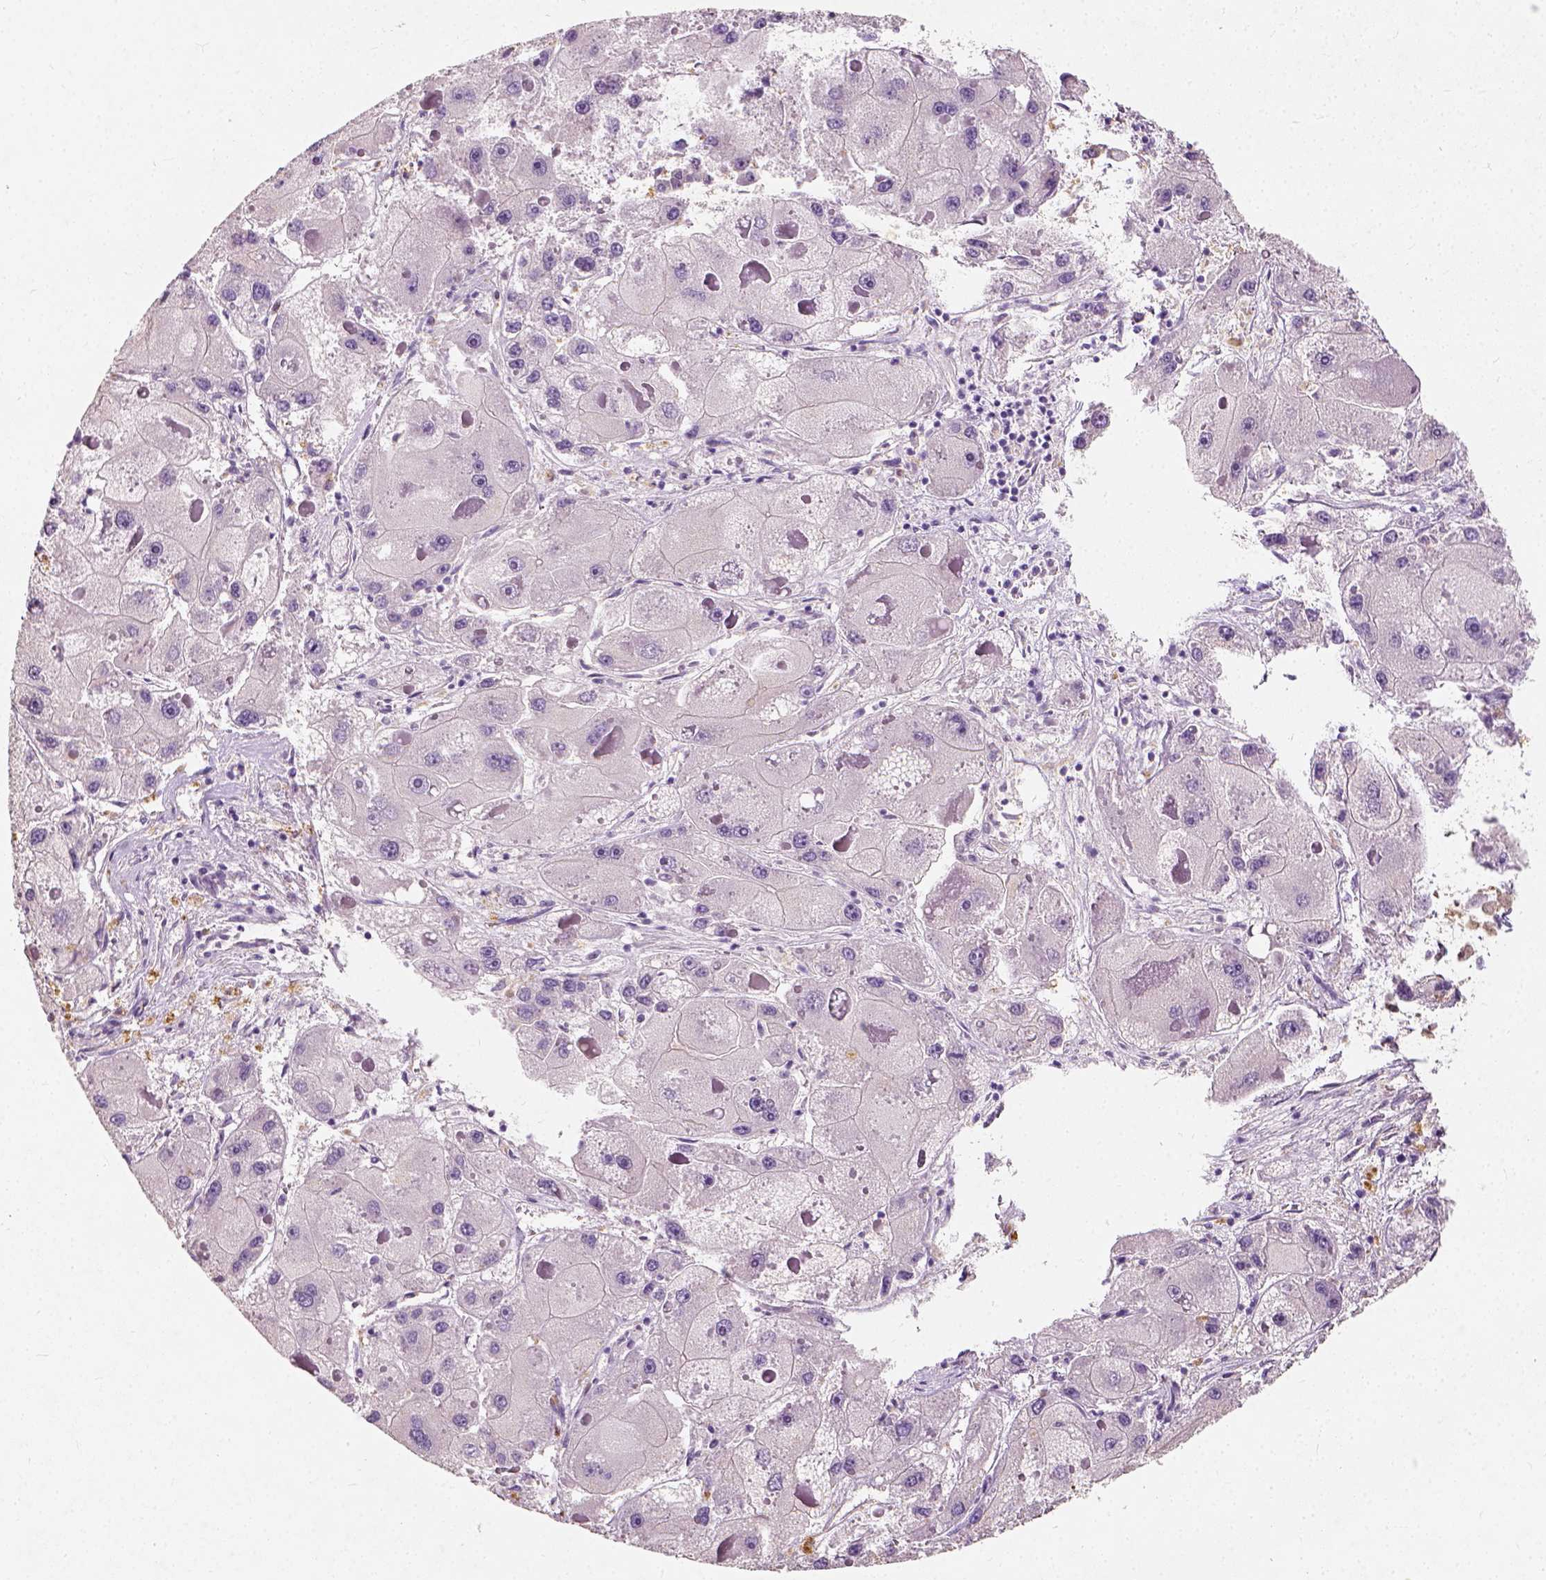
{"staining": {"intensity": "negative", "quantity": "none", "location": "none"}, "tissue": "liver cancer", "cell_type": "Tumor cells", "image_type": "cancer", "snomed": [{"axis": "morphology", "description": "Carcinoma, Hepatocellular, NOS"}, {"axis": "topography", "description": "Liver"}], "caption": "A photomicrograph of liver hepatocellular carcinoma stained for a protein demonstrates no brown staining in tumor cells.", "gene": "DHCR24", "patient": {"sex": "female", "age": 73}}